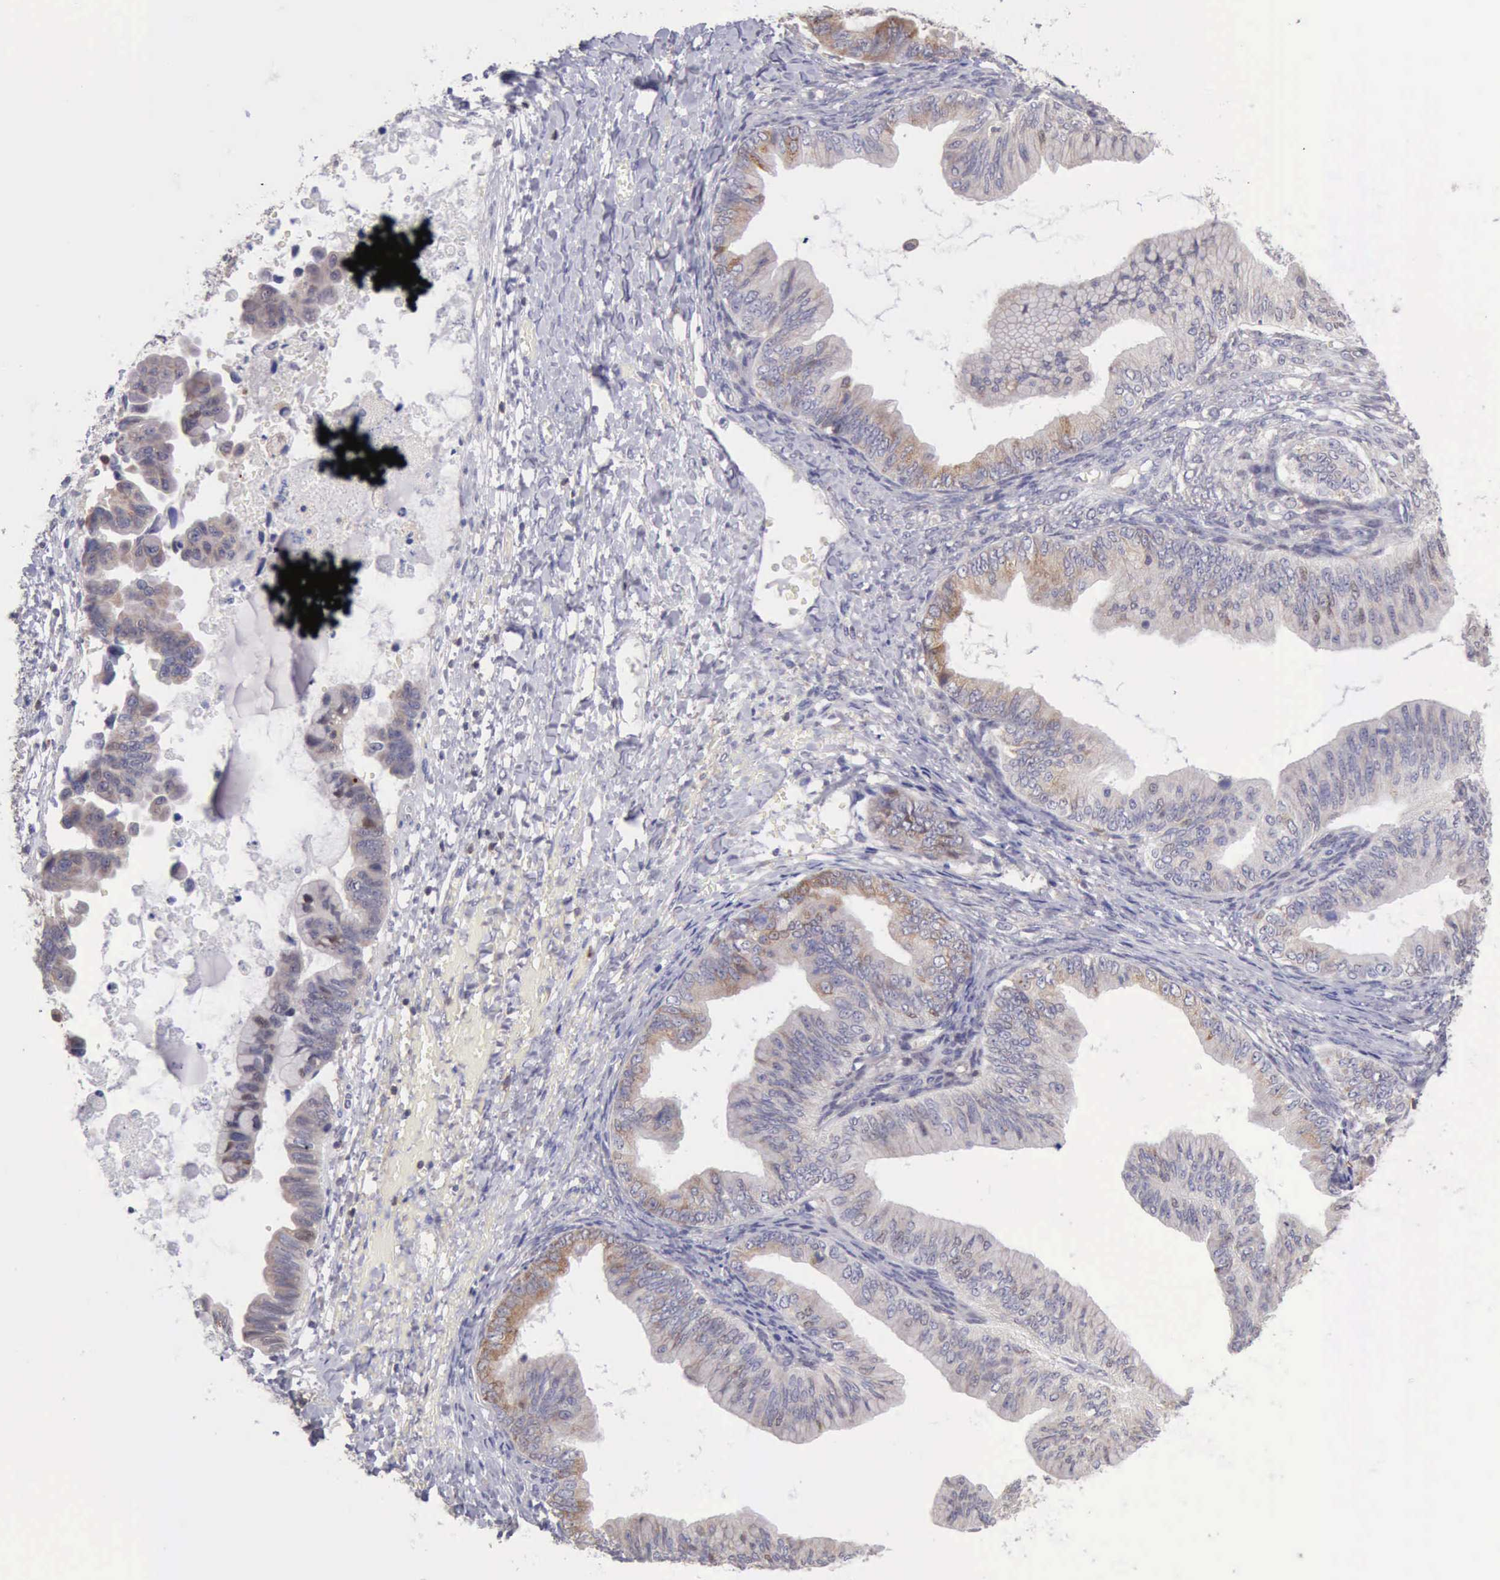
{"staining": {"intensity": "weak", "quantity": "25%-75%", "location": "cytoplasmic/membranous"}, "tissue": "ovarian cancer", "cell_type": "Tumor cells", "image_type": "cancer", "snomed": [{"axis": "morphology", "description": "Cystadenocarcinoma, mucinous, NOS"}, {"axis": "topography", "description": "Ovary"}], "caption": "This image reveals IHC staining of human ovarian cancer, with low weak cytoplasmic/membranous expression in approximately 25%-75% of tumor cells.", "gene": "SASH3", "patient": {"sex": "female", "age": 36}}